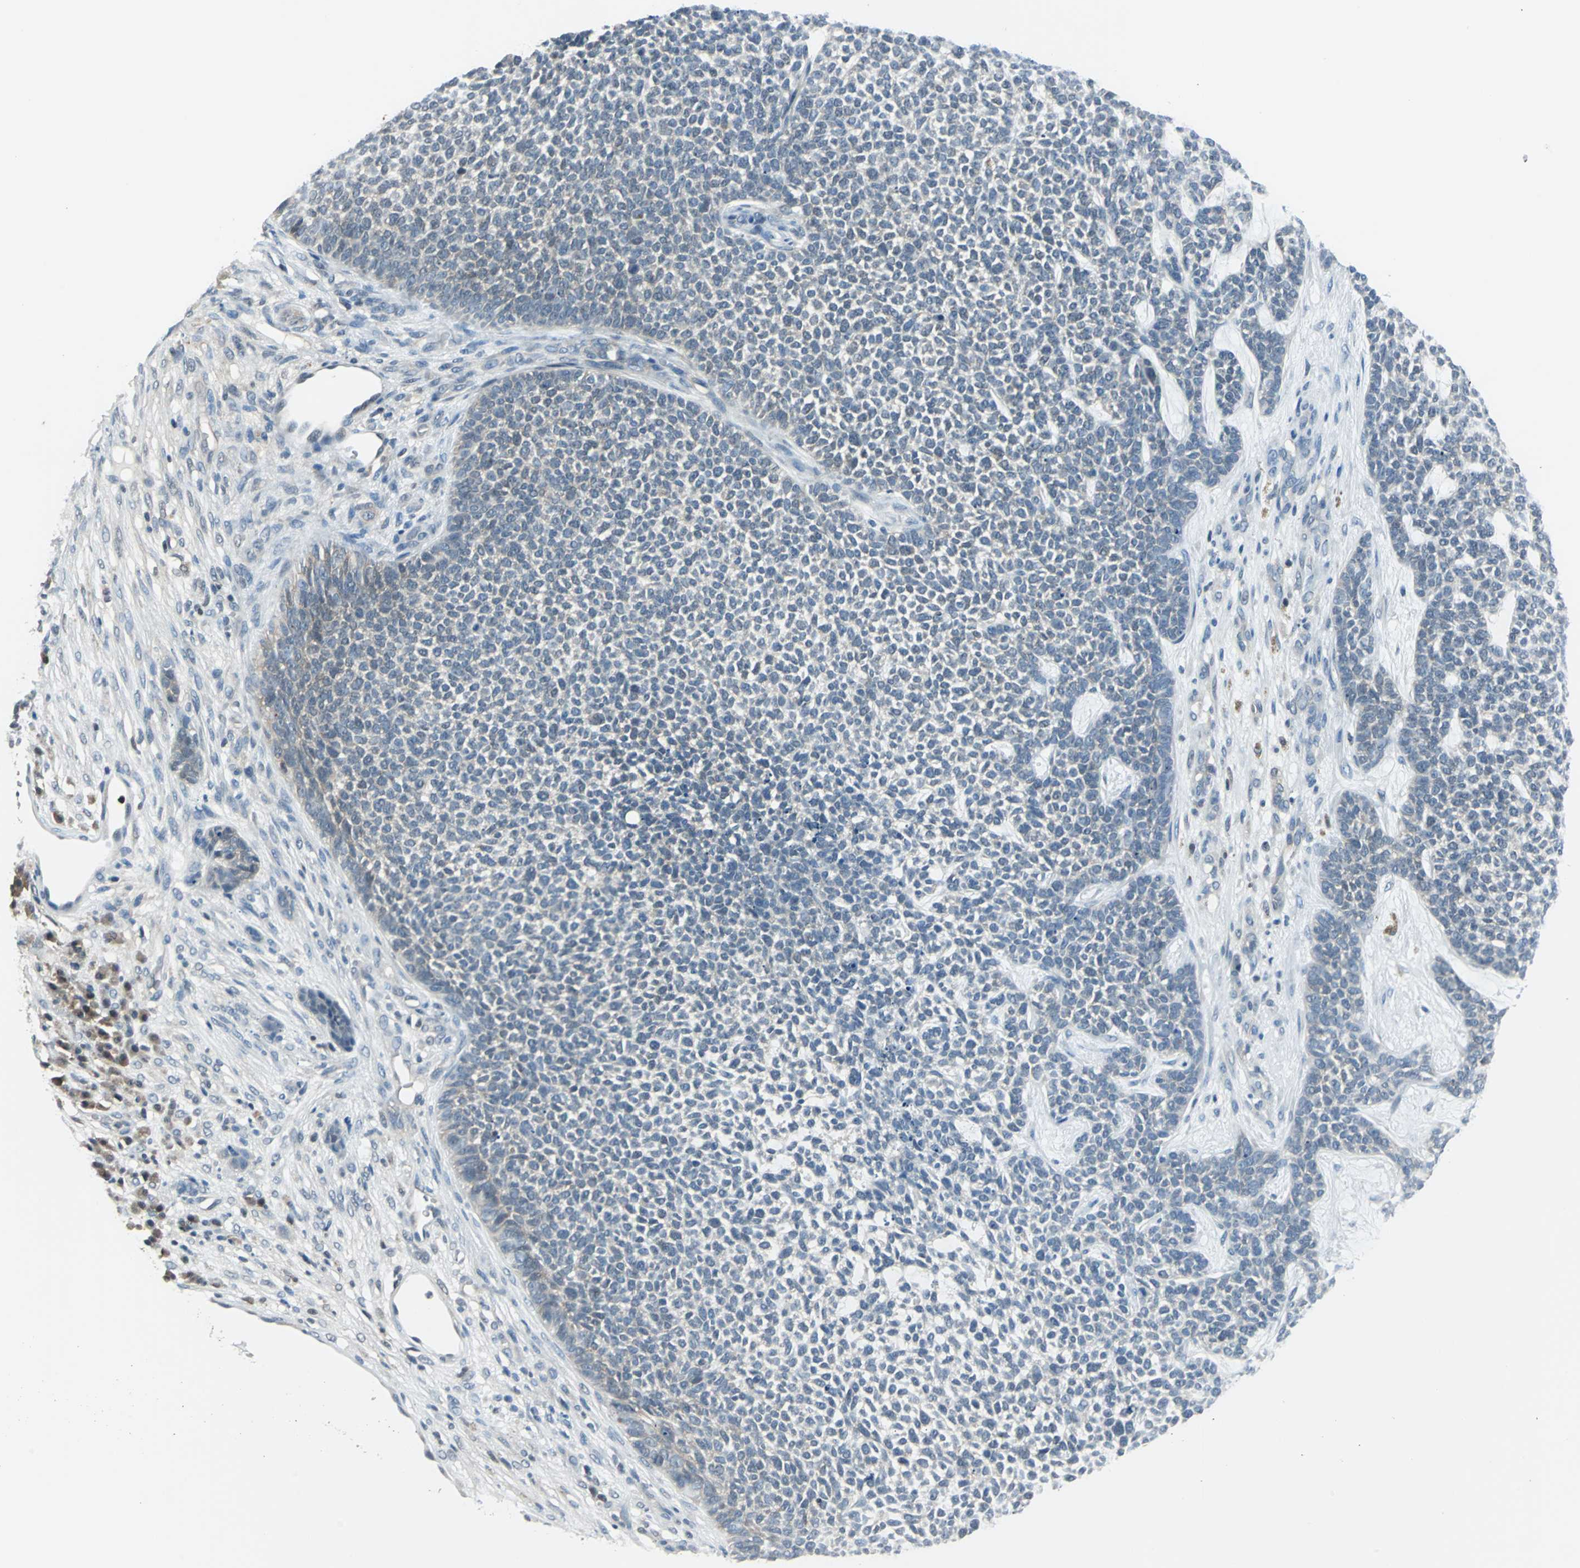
{"staining": {"intensity": "negative", "quantity": "none", "location": "none"}, "tissue": "skin cancer", "cell_type": "Tumor cells", "image_type": "cancer", "snomed": [{"axis": "morphology", "description": "Basal cell carcinoma"}, {"axis": "topography", "description": "Skin"}], "caption": "Immunohistochemistry (IHC) photomicrograph of human skin basal cell carcinoma stained for a protein (brown), which reveals no positivity in tumor cells.", "gene": "PSME1", "patient": {"sex": "female", "age": 84}}